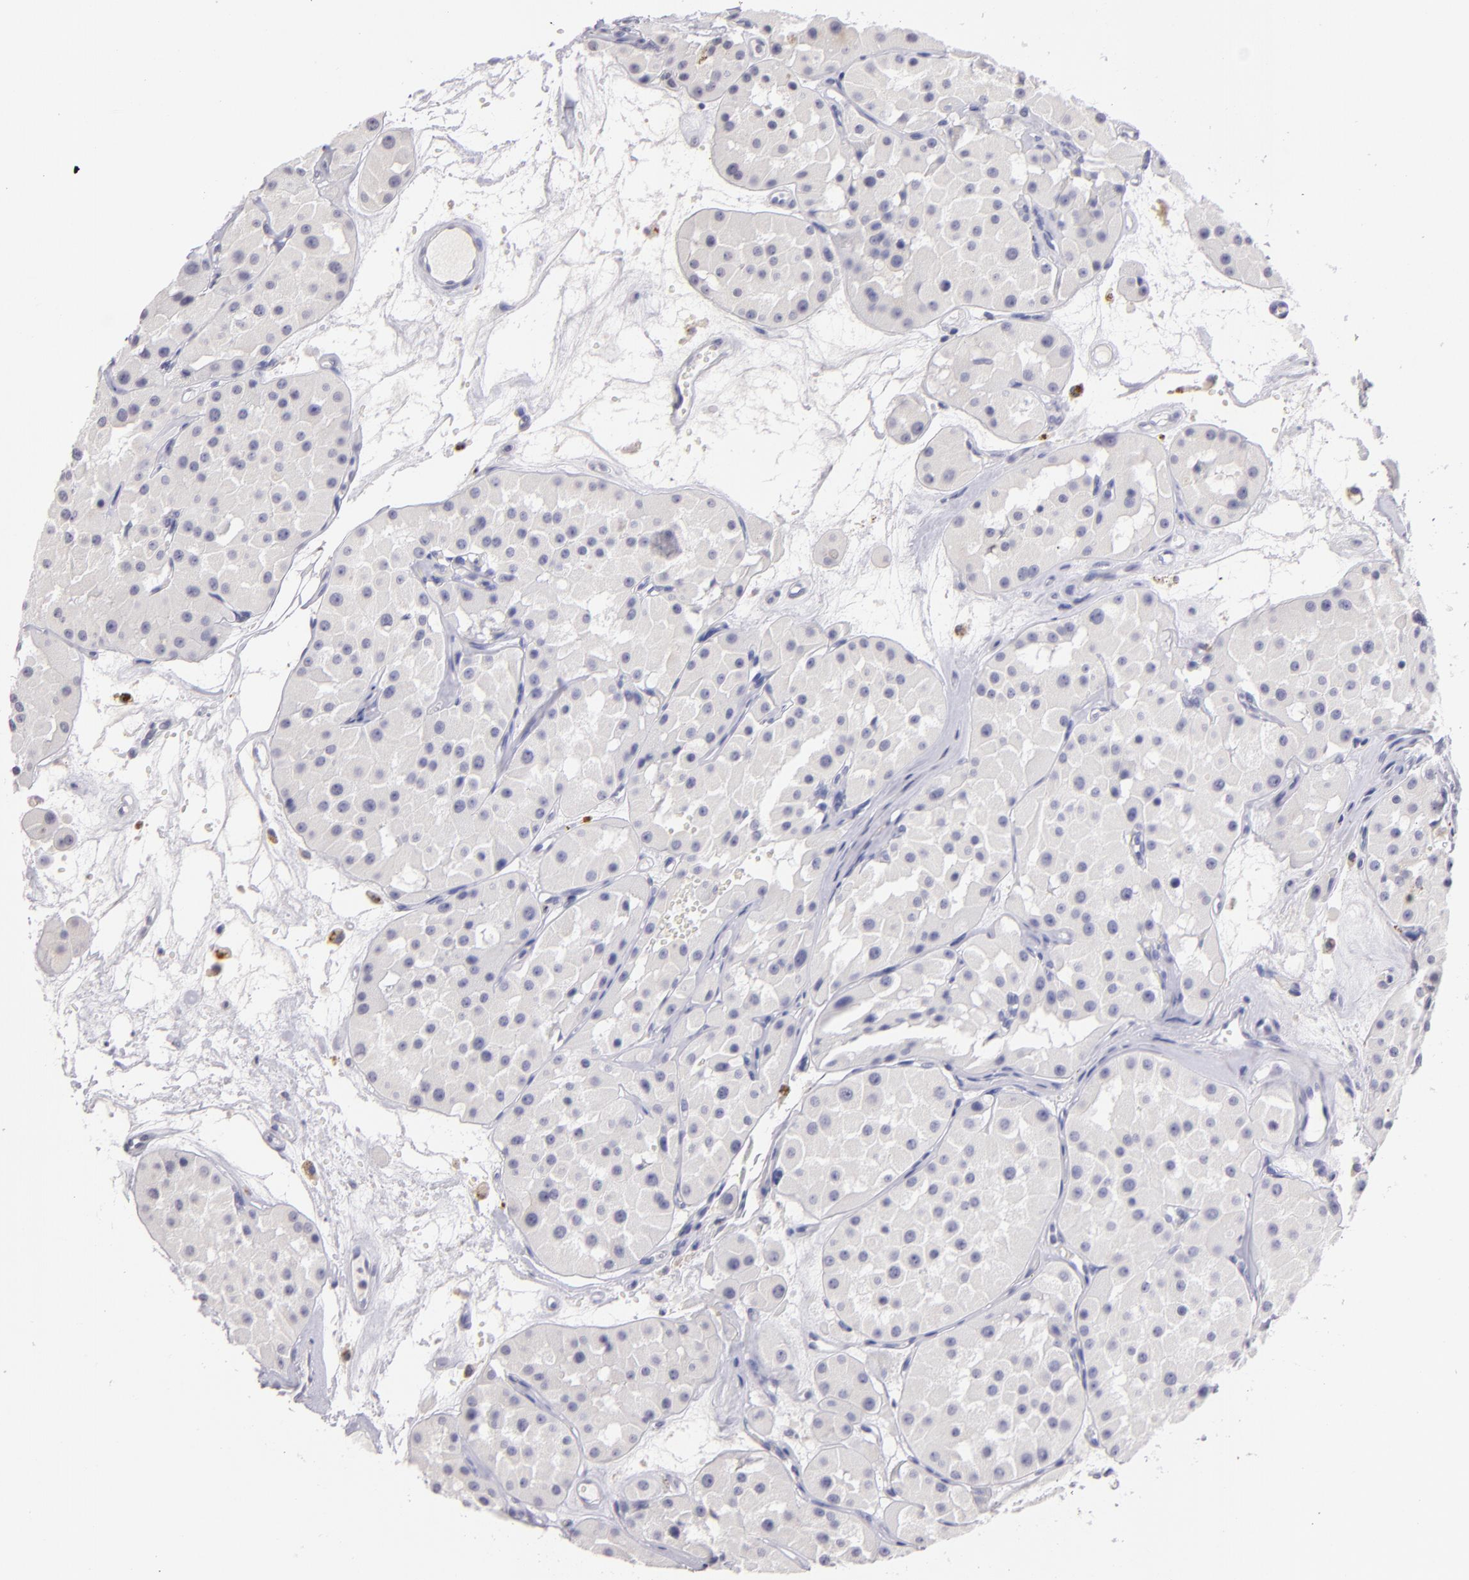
{"staining": {"intensity": "negative", "quantity": "none", "location": "none"}, "tissue": "renal cancer", "cell_type": "Tumor cells", "image_type": "cancer", "snomed": [{"axis": "morphology", "description": "Adenocarcinoma, uncertain malignant potential"}, {"axis": "topography", "description": "Kidney"}], "caption": "This is a photomicrograph of immunohistochemistry (IHC) staining of renal cancer, which shows no positivity in tumor cells. (DAB immunohistochemistry (IHC) visualized using brightfield microscopy, high magnification).", "gene": "IL2RA", "patient": {"sex": "male", "age": 63}}